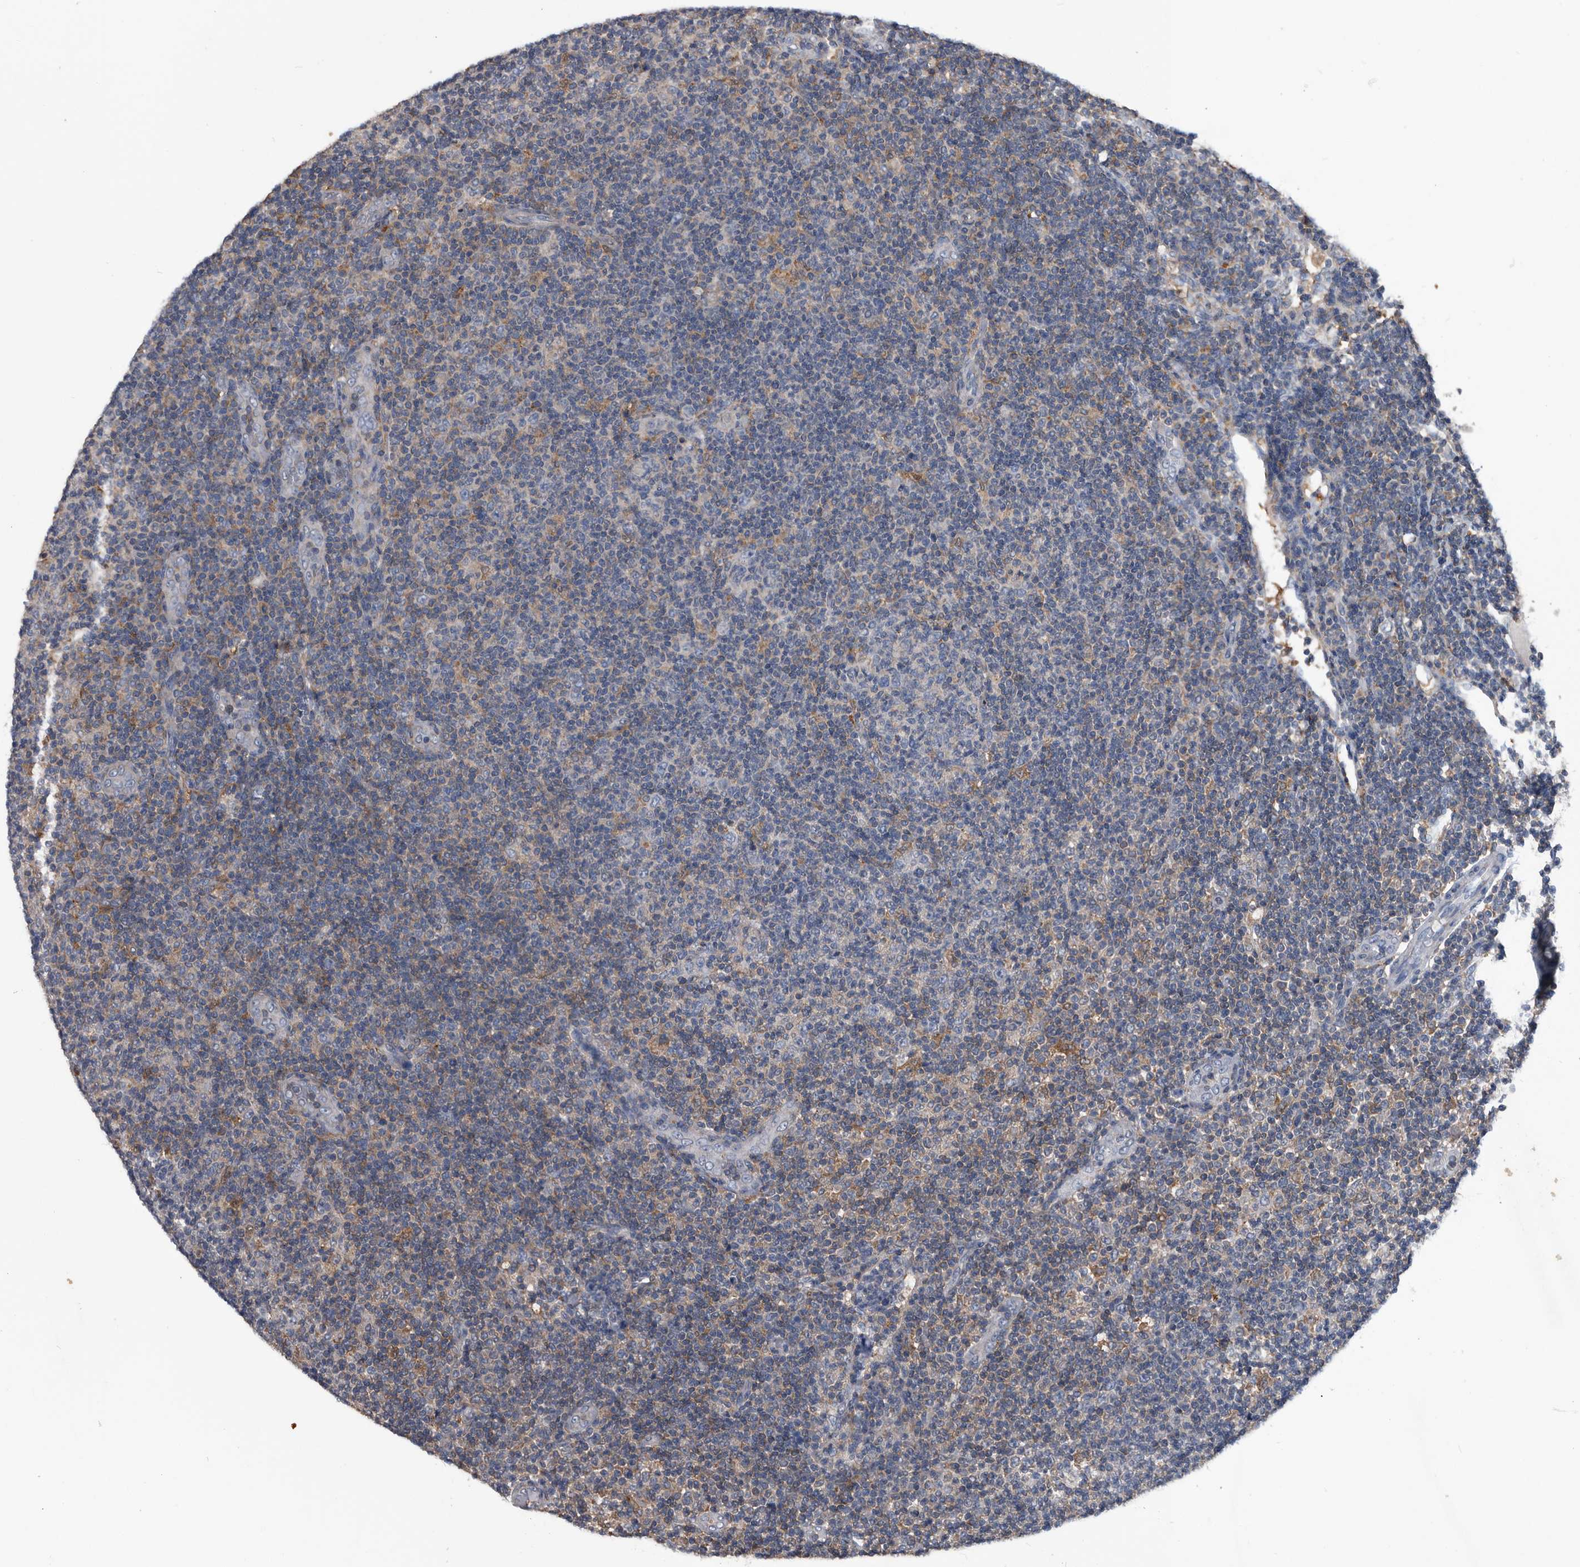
{"staining": {"intensity": "negative", "quantity": "none", "location": "none"}, "tissue": "lymphoma", "cell_type": "Tumor cells", "image_type": "cancer", "snomed": [{"axis": "morphology", "description": "Malignant lymphoma, non-Hodgkin's type, Low grade"}, {"axis": "topography", "description": "Lymph node"}], "caption": "IHC micrograph of neoplastic tissue: low-grade malignant lymphoma, non-Hodgkin's type stained with DAB demonstrates no significant protein staining in tumor cells. (Stains: DAB immunohistochemistry with hematoxylin counter stain, Microscopy: brightfield microscopy at high magnification).", "gene": "NRBP1", "patient": {"sex": "male", "age": 83}}